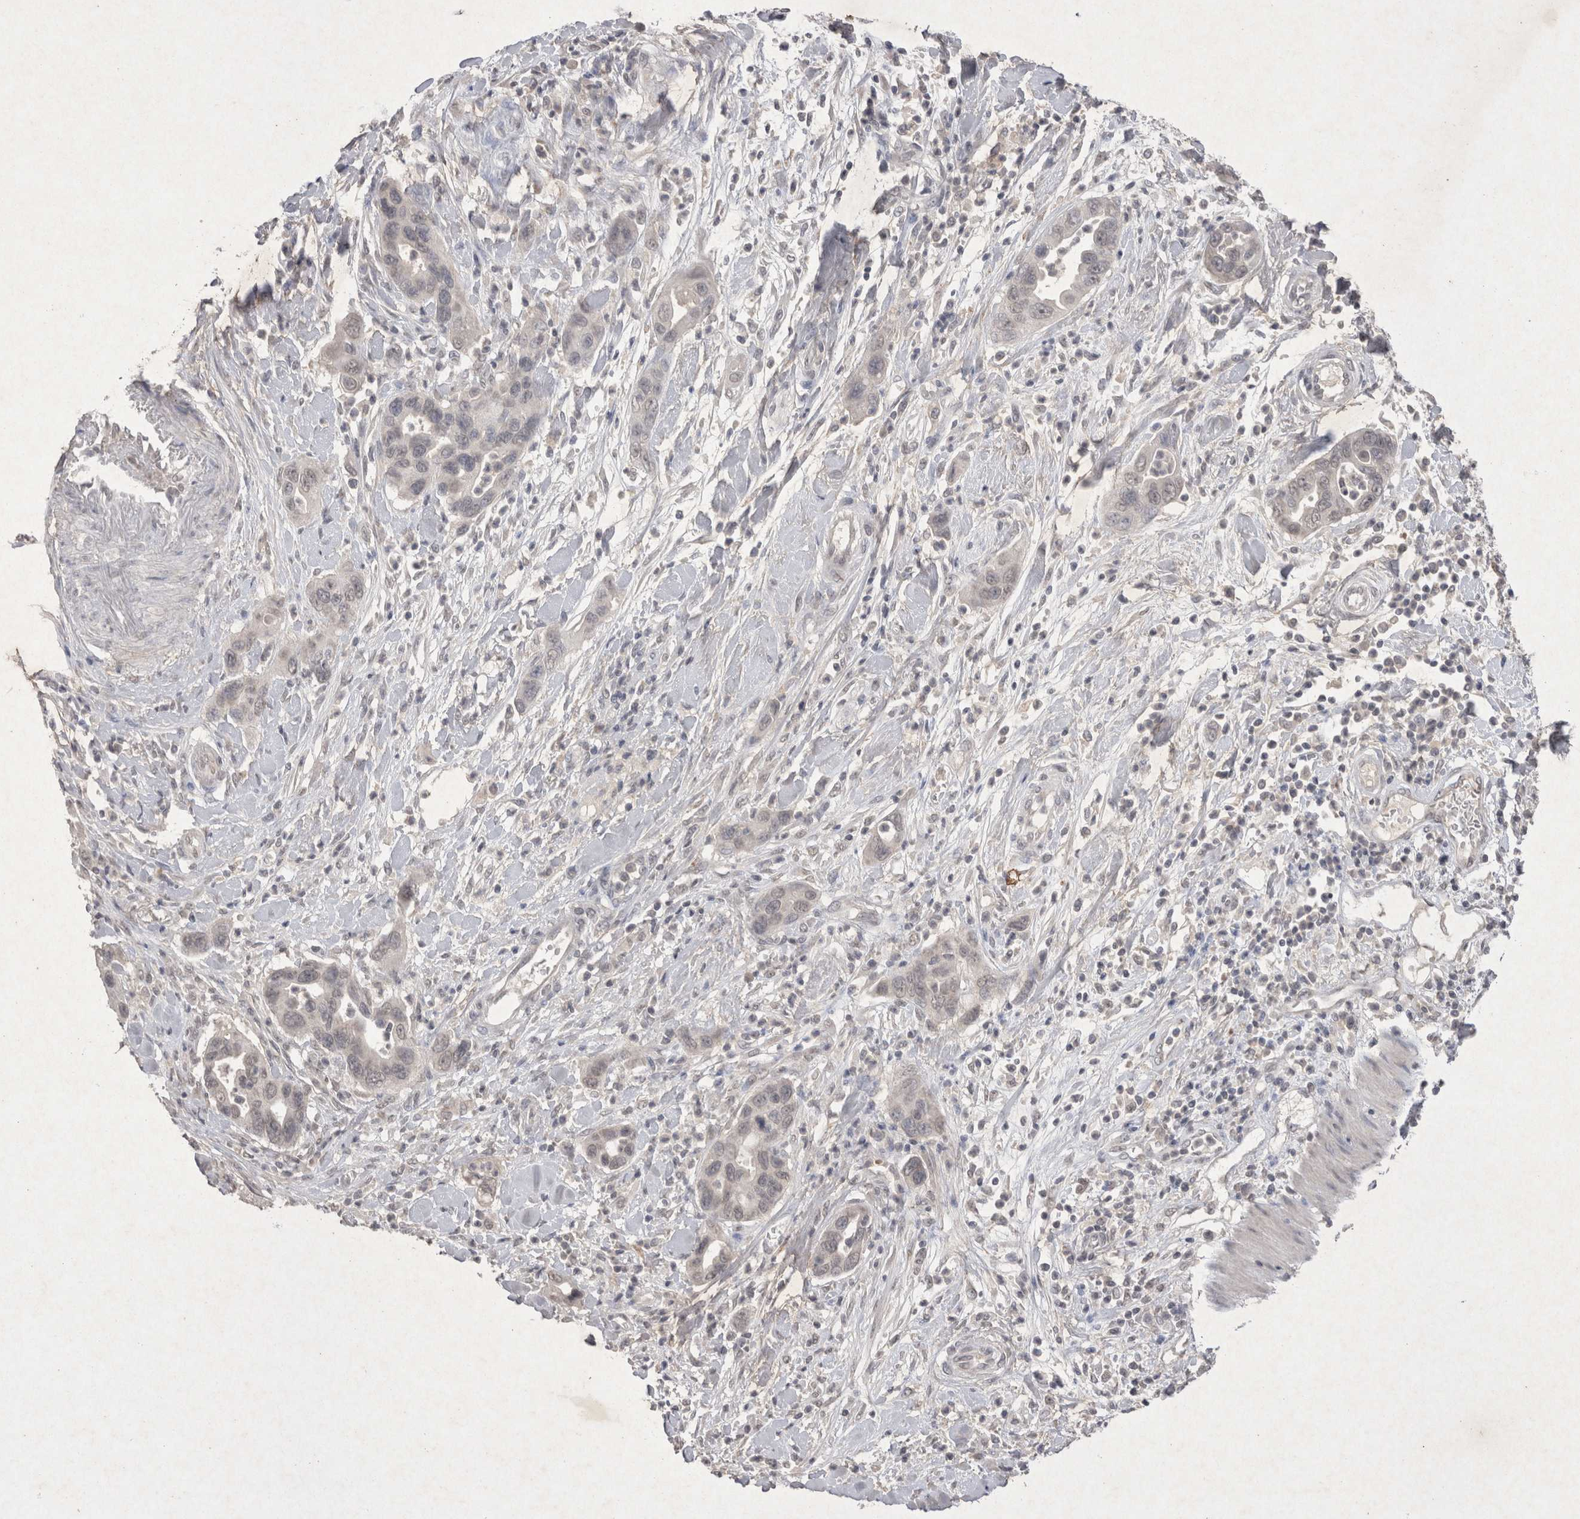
{"staining": {"intensity": "negative", "quantity": "none", "location": "none"}, "tissue": "pancreatic cancer", "cell_type": "Tumor cells", "image_type": "cancer", "snomed": [{"axis": "morphology", "description": "Adenocarcinoma, NOS"}, {"axis": "topography", "description": "Pancreas"}], "caption": "IHC photomicrograph of neoplastic tissue: pancreatic cancer stained with DAB (3,3'-diaminobenzidine) demonstrates no significant protein expression in tumor cells.", "gene": "LYVE1", "patient": {"sex": "female", "age": 71}}